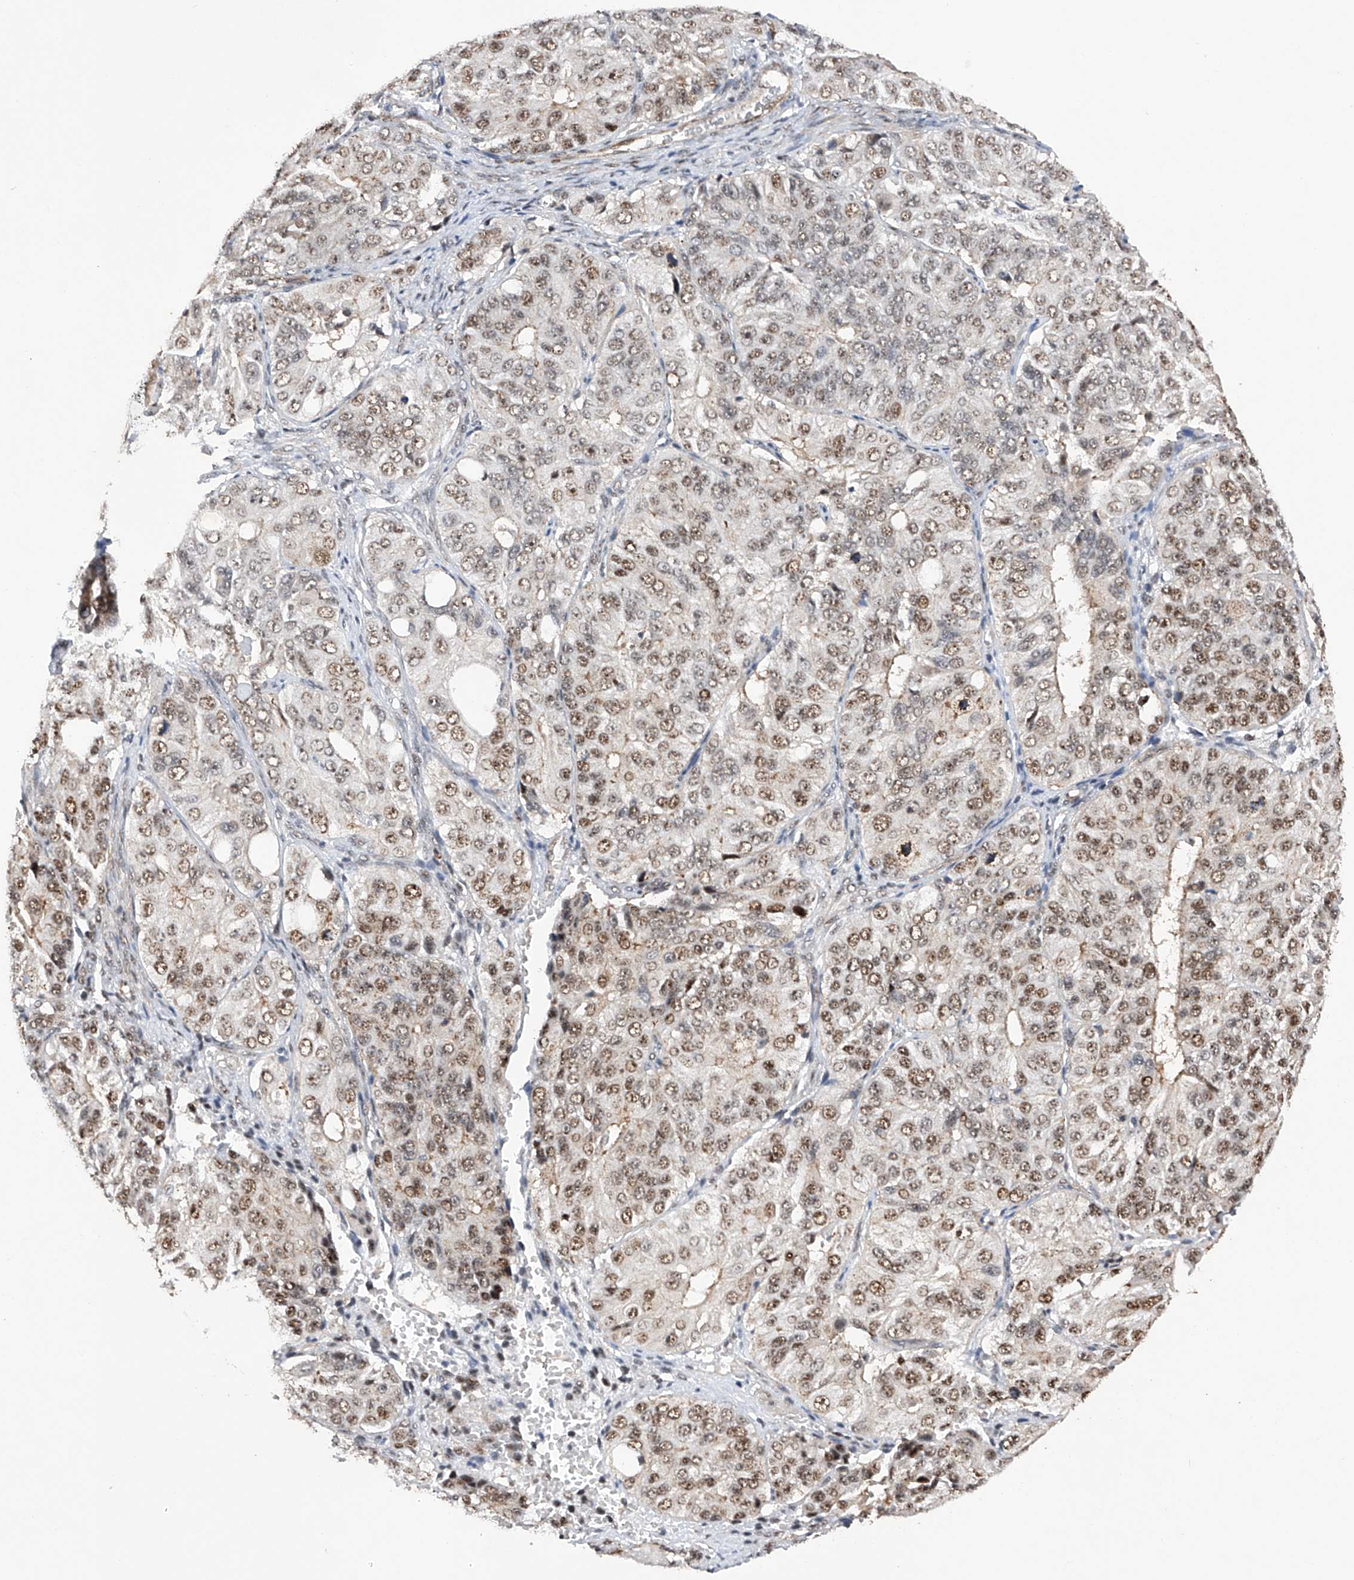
{"staining": {"intensity": "moderate", "quantity": ">75%", "location": "nuclear"}, "tissue": "ovarian cancer", "cell_type": "Tumor cells", "image_type": "cancer", "snomed": [{"axis": "morphology", "description": "Carcinoma, endometroid"}, {"axis": "topography", "description": "Ovary"}], "caption": "Tumor cells demonstrate medium levels of moderate nuclear expression in approximately >75% of cells in ovarian cancer. (DAB = brown stain, brightfield microscopy at high magnification).", "gene": "NFATC4", "patient": {"sex": "female", "age": 51}}